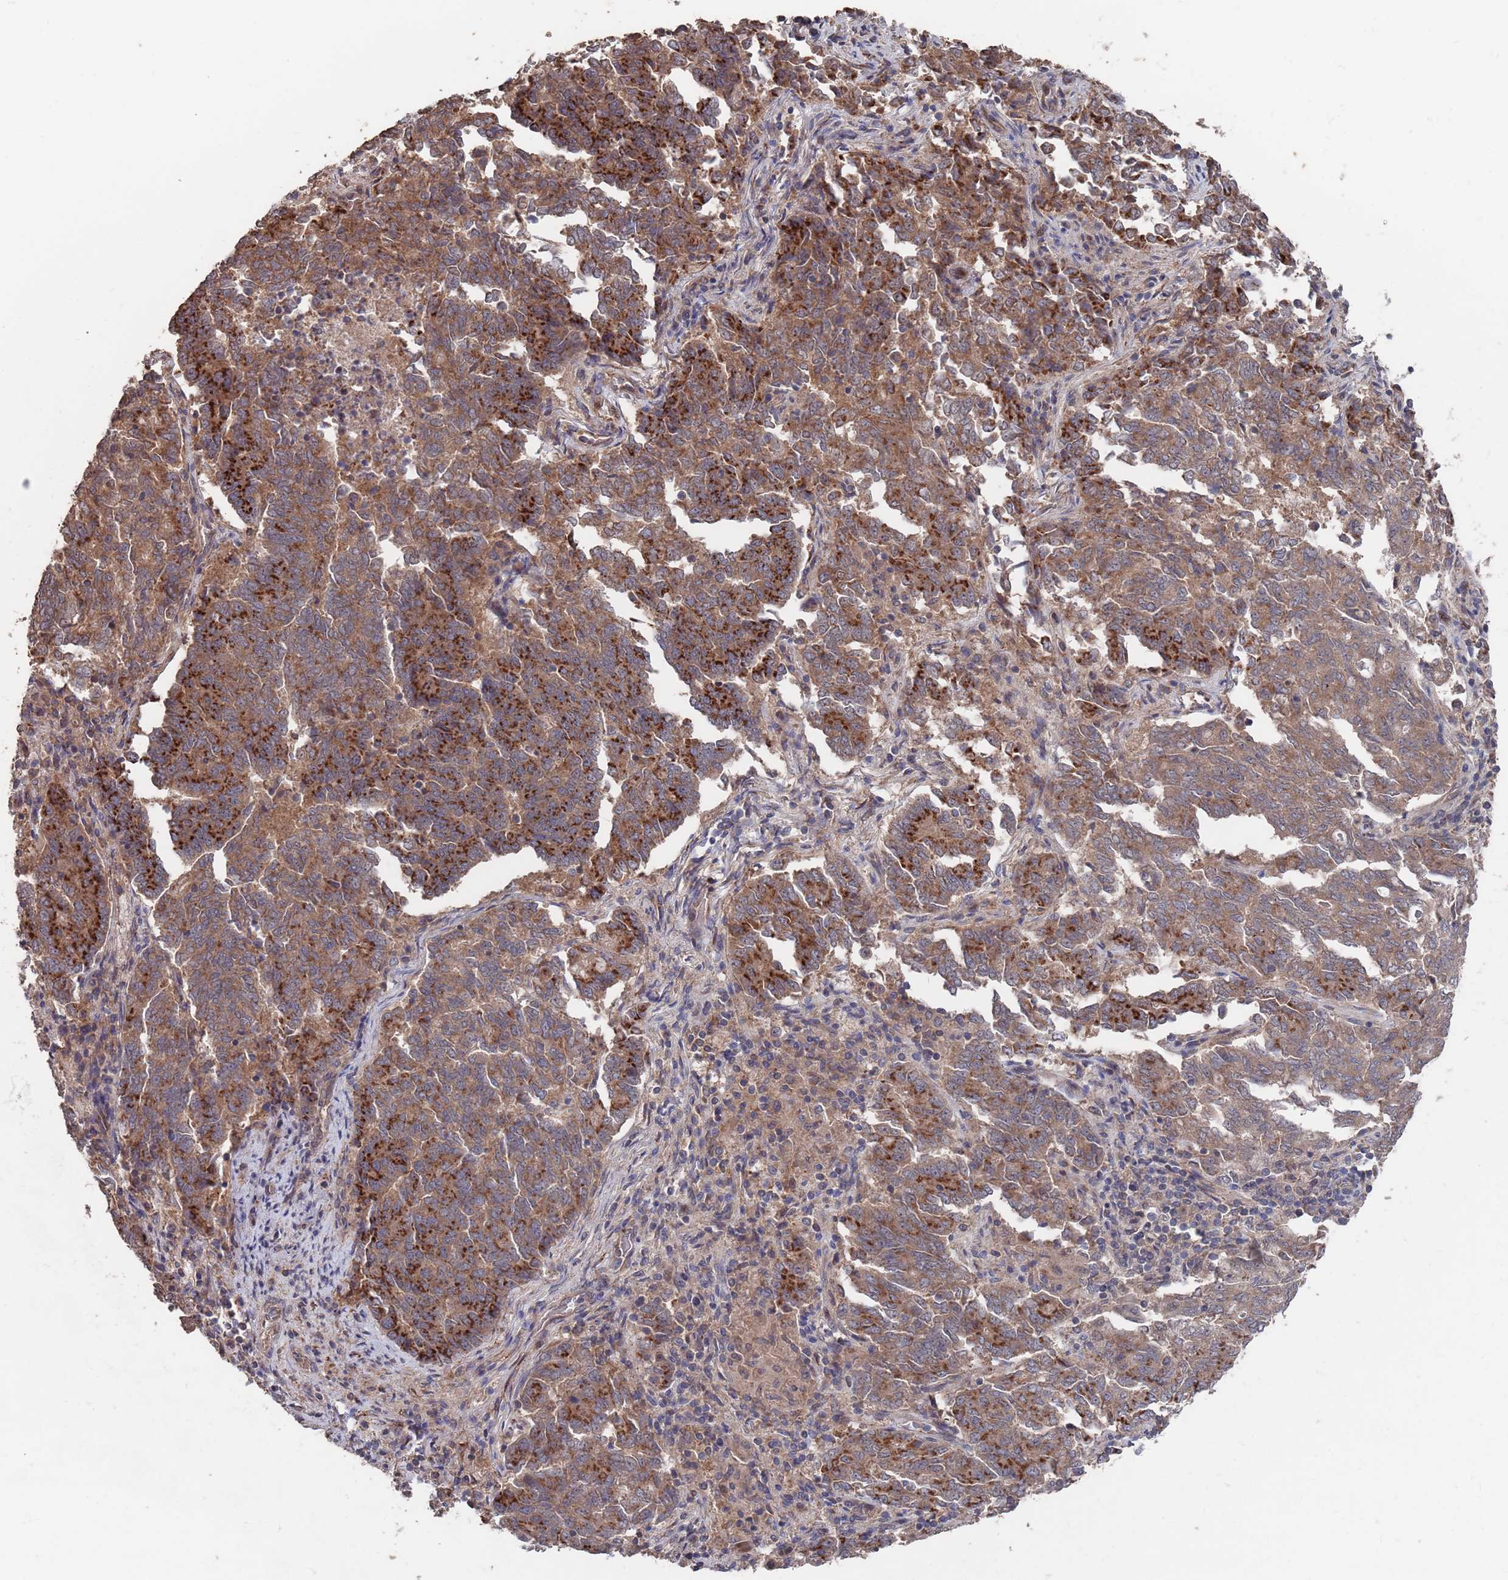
{"staining": {"intensity": "strong", "quantity": ">75%", "location": "cytoplasmic/membranous"}, "tissue": "endometrial cancer", "cell_type": "Tumor cells", "image_type": "cancer", "snomed": [{"axis": "morphology", "description": "Adenocarcinoma, NOS"}, {"axis": "topography", "description": "Endometrium"}], "caption": "This is a micrograph of immunohistochemistry (IHC) staining of endometrial adenocarcinoma, which shows strong expression in the cytoplasmic/membranous of tumor cells.", "gene": "UNC45A", "patient": {"sex": "female", "age": 80}}